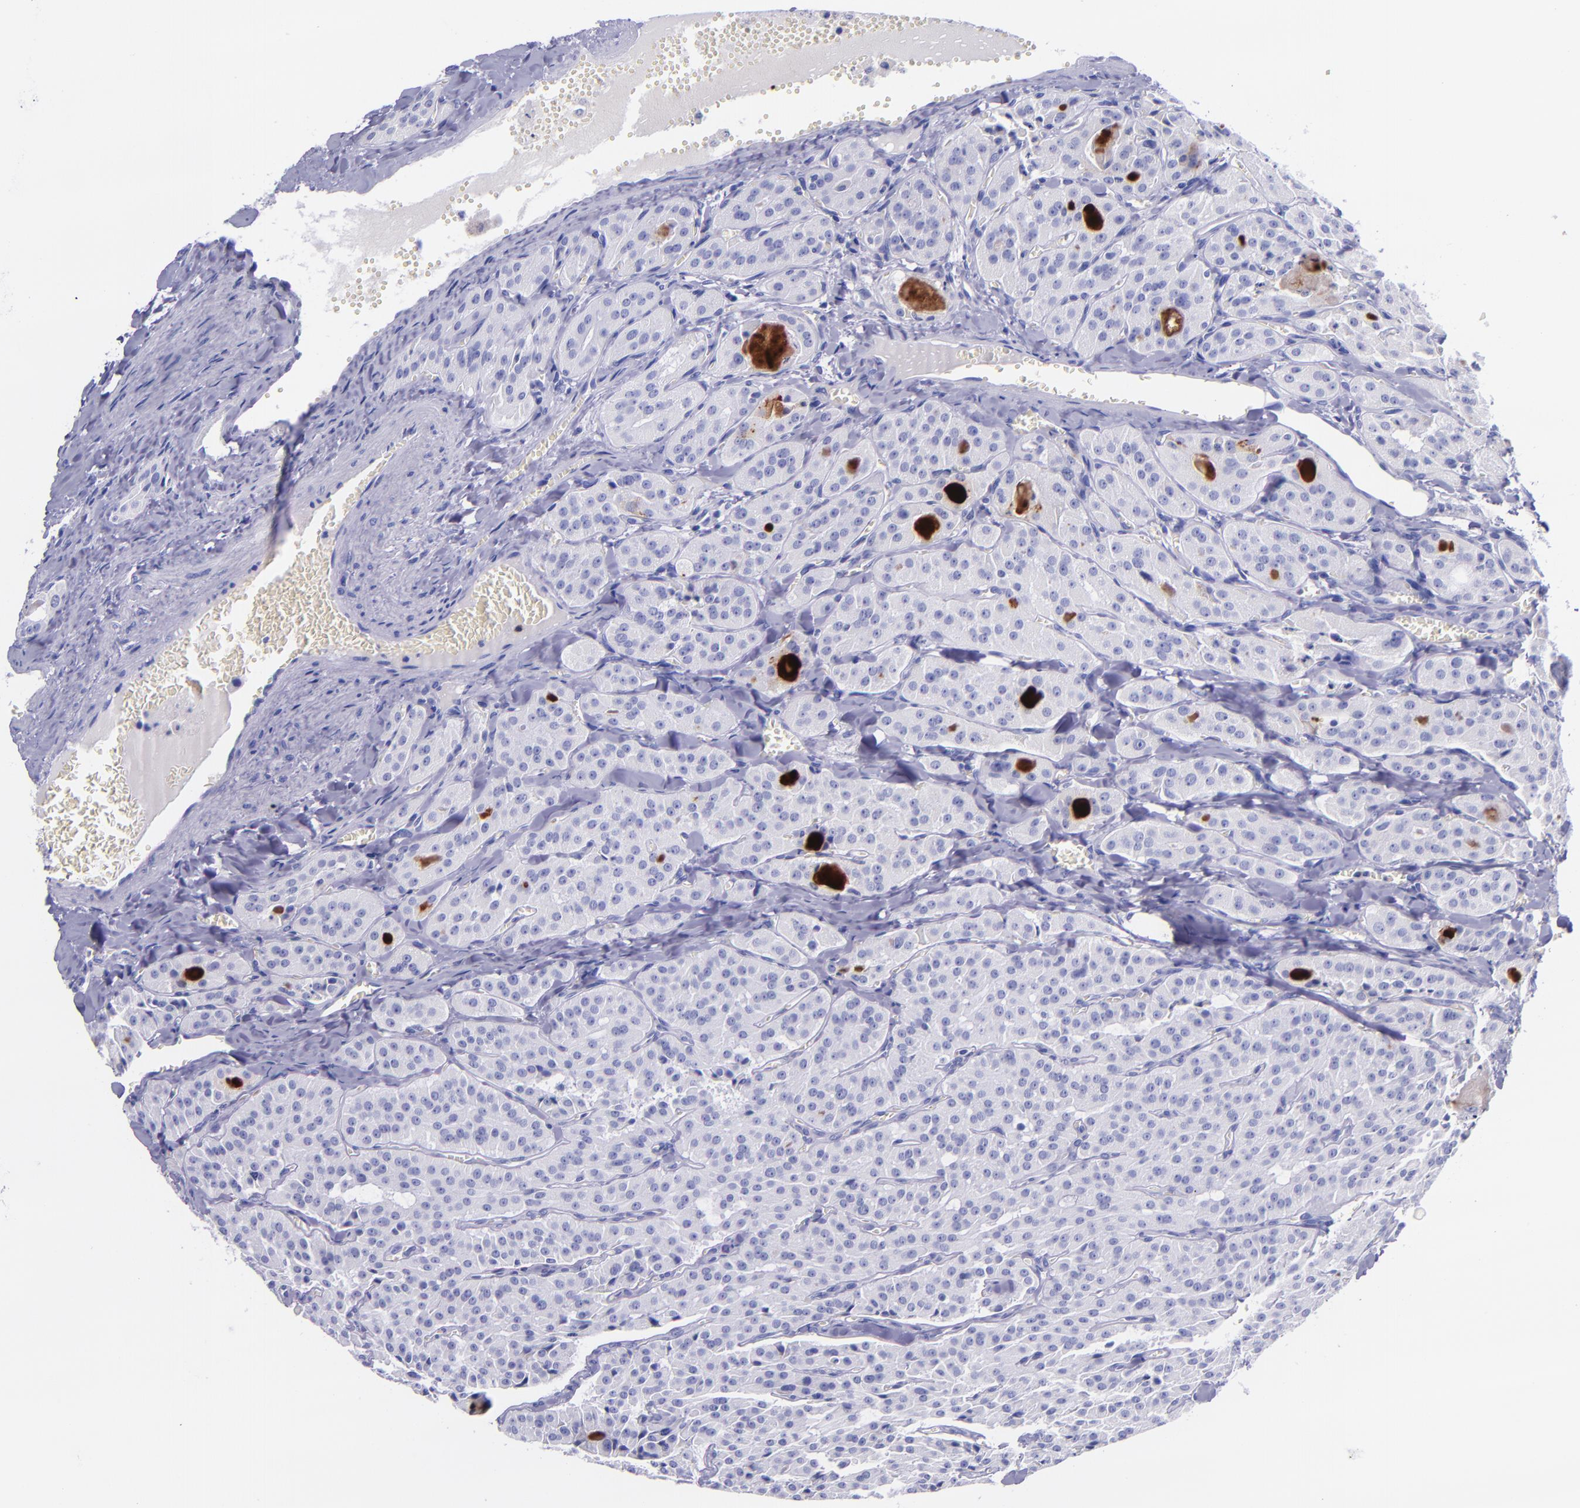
{"staining": {"intensity": "negative", "quantity": "none", "location": "none"}, "tissue": "thyroid cancer", "cell_type": "Tumor cells", "image_type": "cancer", "snomed": [{"axis": "morphology", "description": "Carcinoma, NOS"}, {"axis": "topography", "description": "Thyroid gland"}], "caption": "Thyroid cancer was stained to show a protein in brown. There is no significant expression in tumor cells.", "gene": "SLPI", "patient": {"sex": "male", "age": 76}}